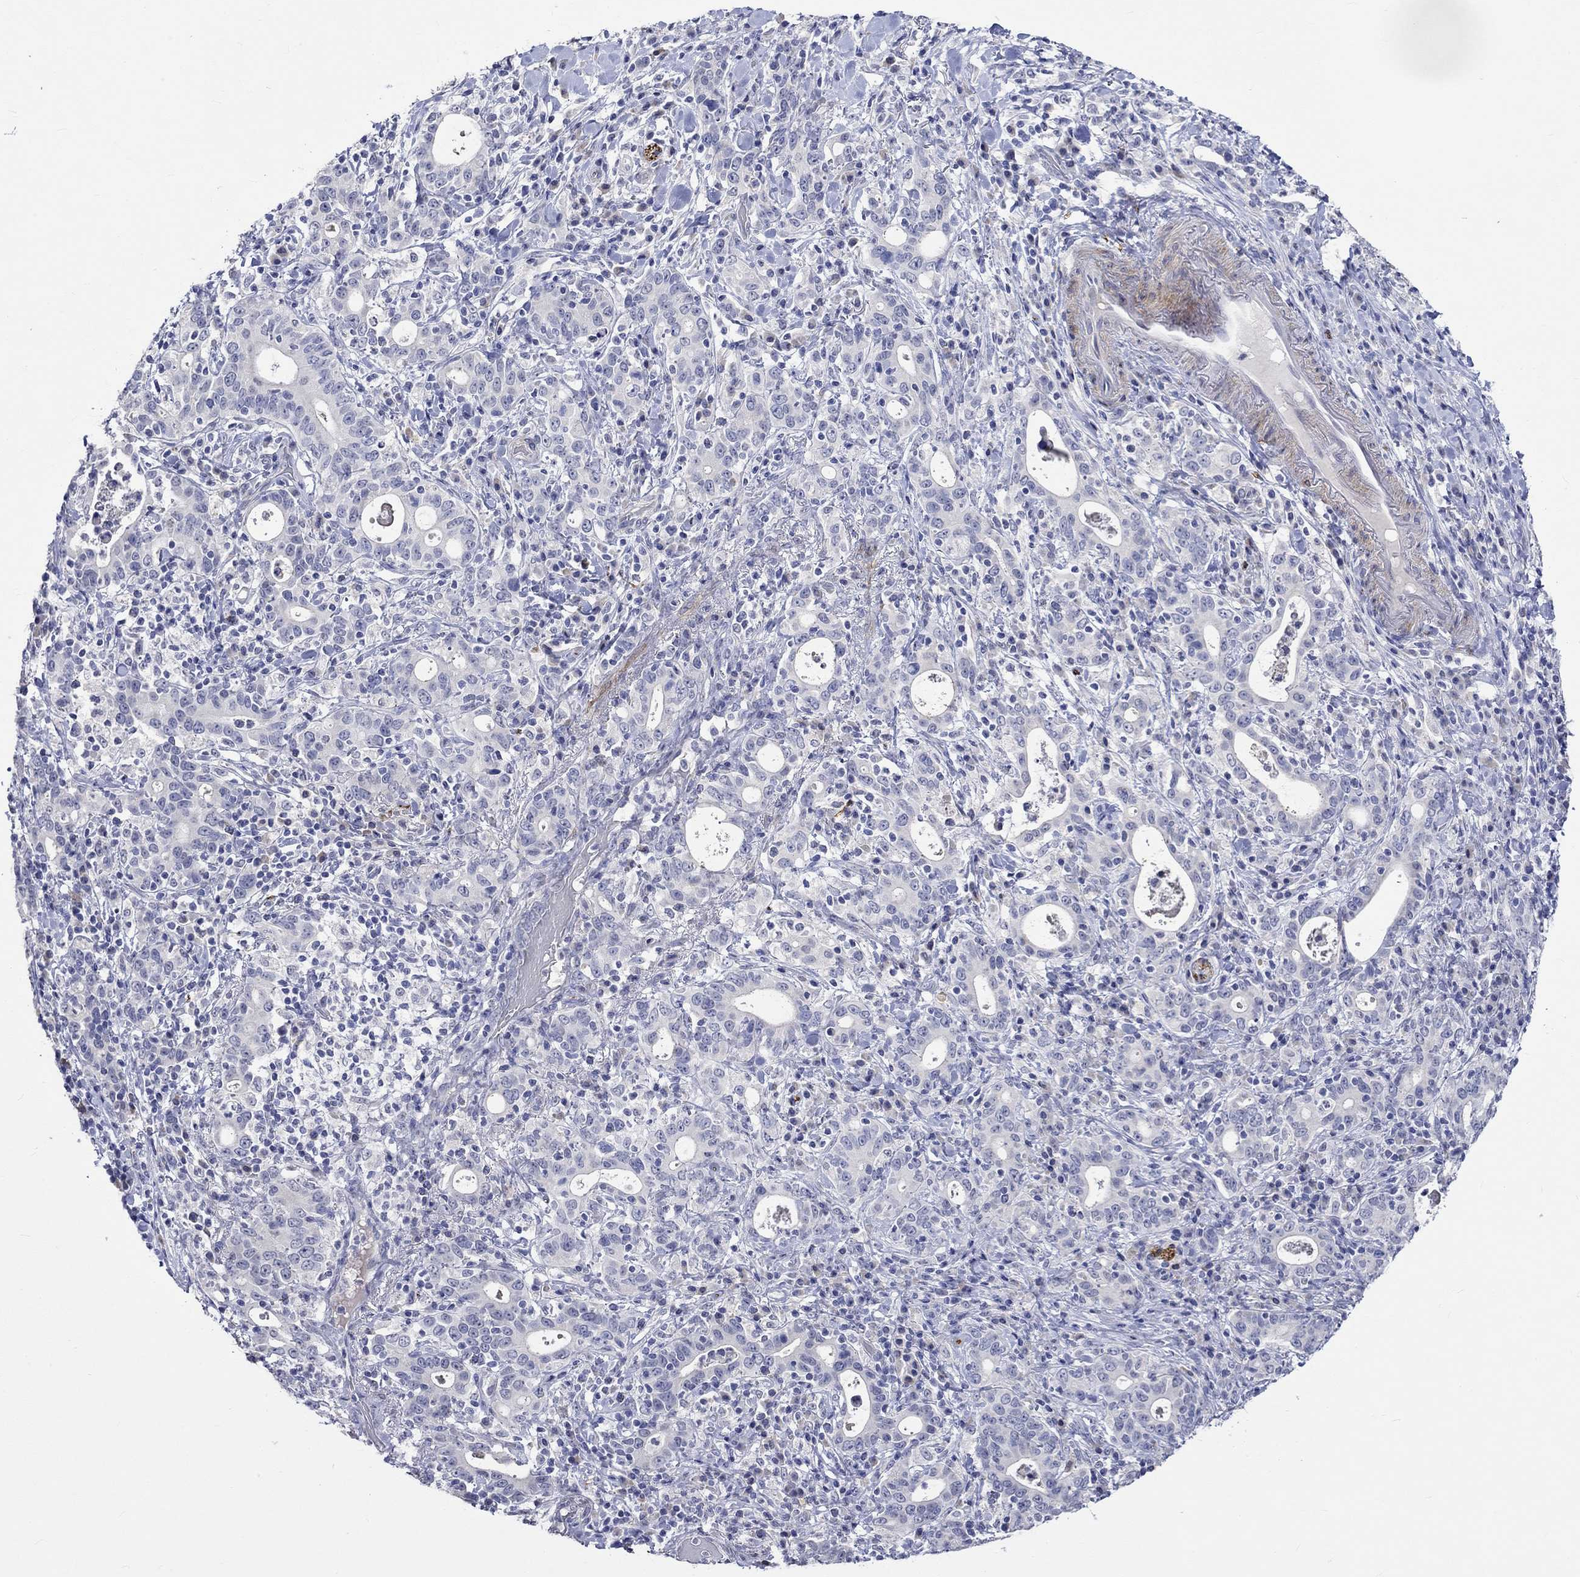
{"staining": {"intensity": "negative", "quantity": "none", "location": "none"}, "tissue": "stomach cancer", "cell_type": "Tumor cells", "image_type": "cancer", "snomed": [{"axis": "morphology", "description": "Adenocarcinoma, NOS"}, {"axis": "topography", "description": "Stomach"}], "caption": "Protein analysis of stomach adenocarcinoma exhibits no significant expression in tumor cells. (Immunohistochemistry (ihc), brightfield microscopy, high magnification).", "gene": "CRYAB", "patient": {"sex": "male", "age": 79}}